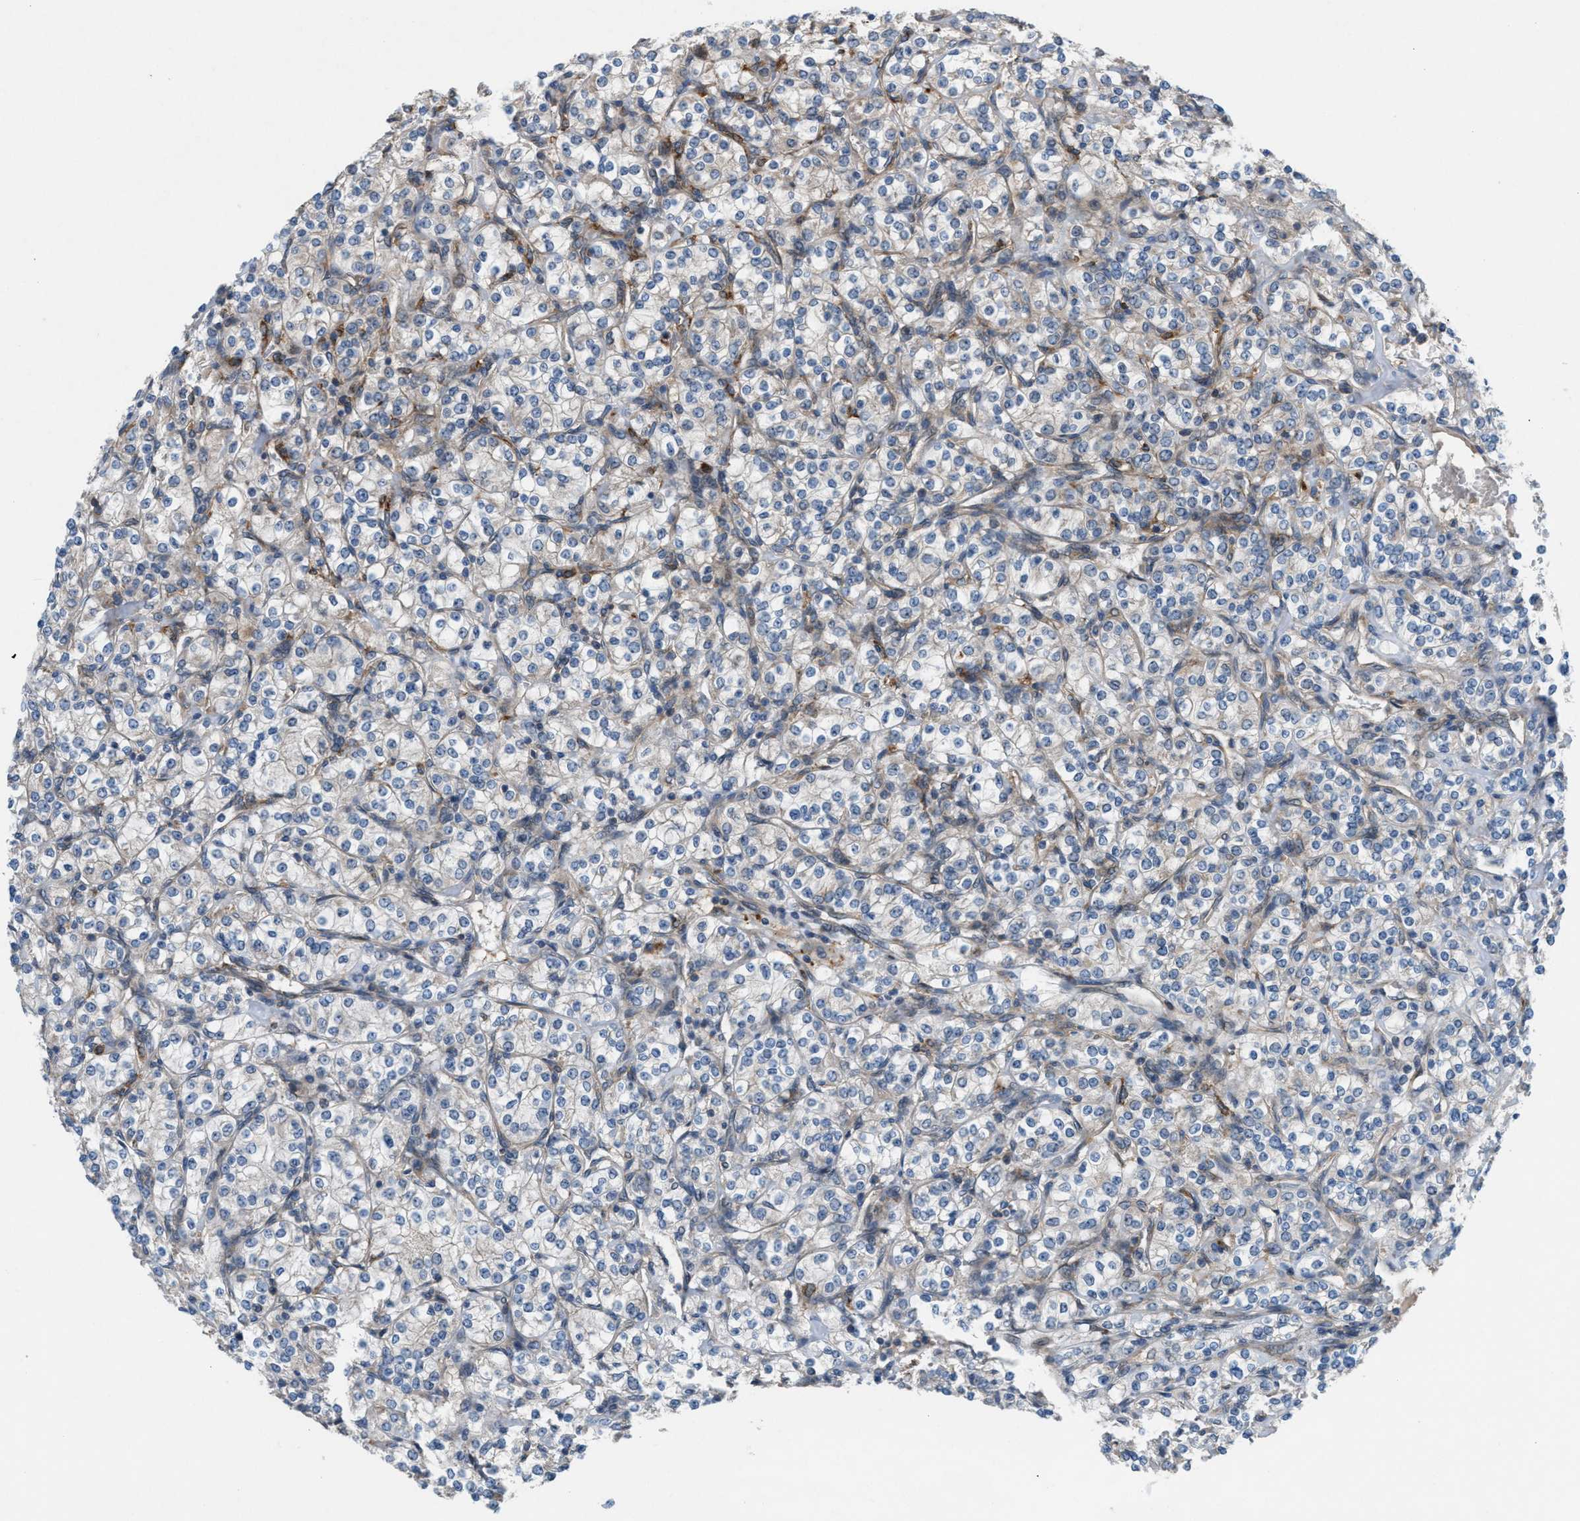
{"staining": {"intensity": "negative", "quantity": "none", "location": "none"}, "tissue": "renal cancer", "cell_type": "Tumor cells", "image_type": "cancer", "snomed": [{"axis": "morphology", "description": "Adenocarcinoma, NOS"}, {"axis": "topography", "description": "Kidney"}], "caption": "A micrograph of human renal cancer (adenocarcinoma) is negative for staining in tumor cells.", "gene": "CYB5D1", "patient": {"sex": "male", "age": 77}}